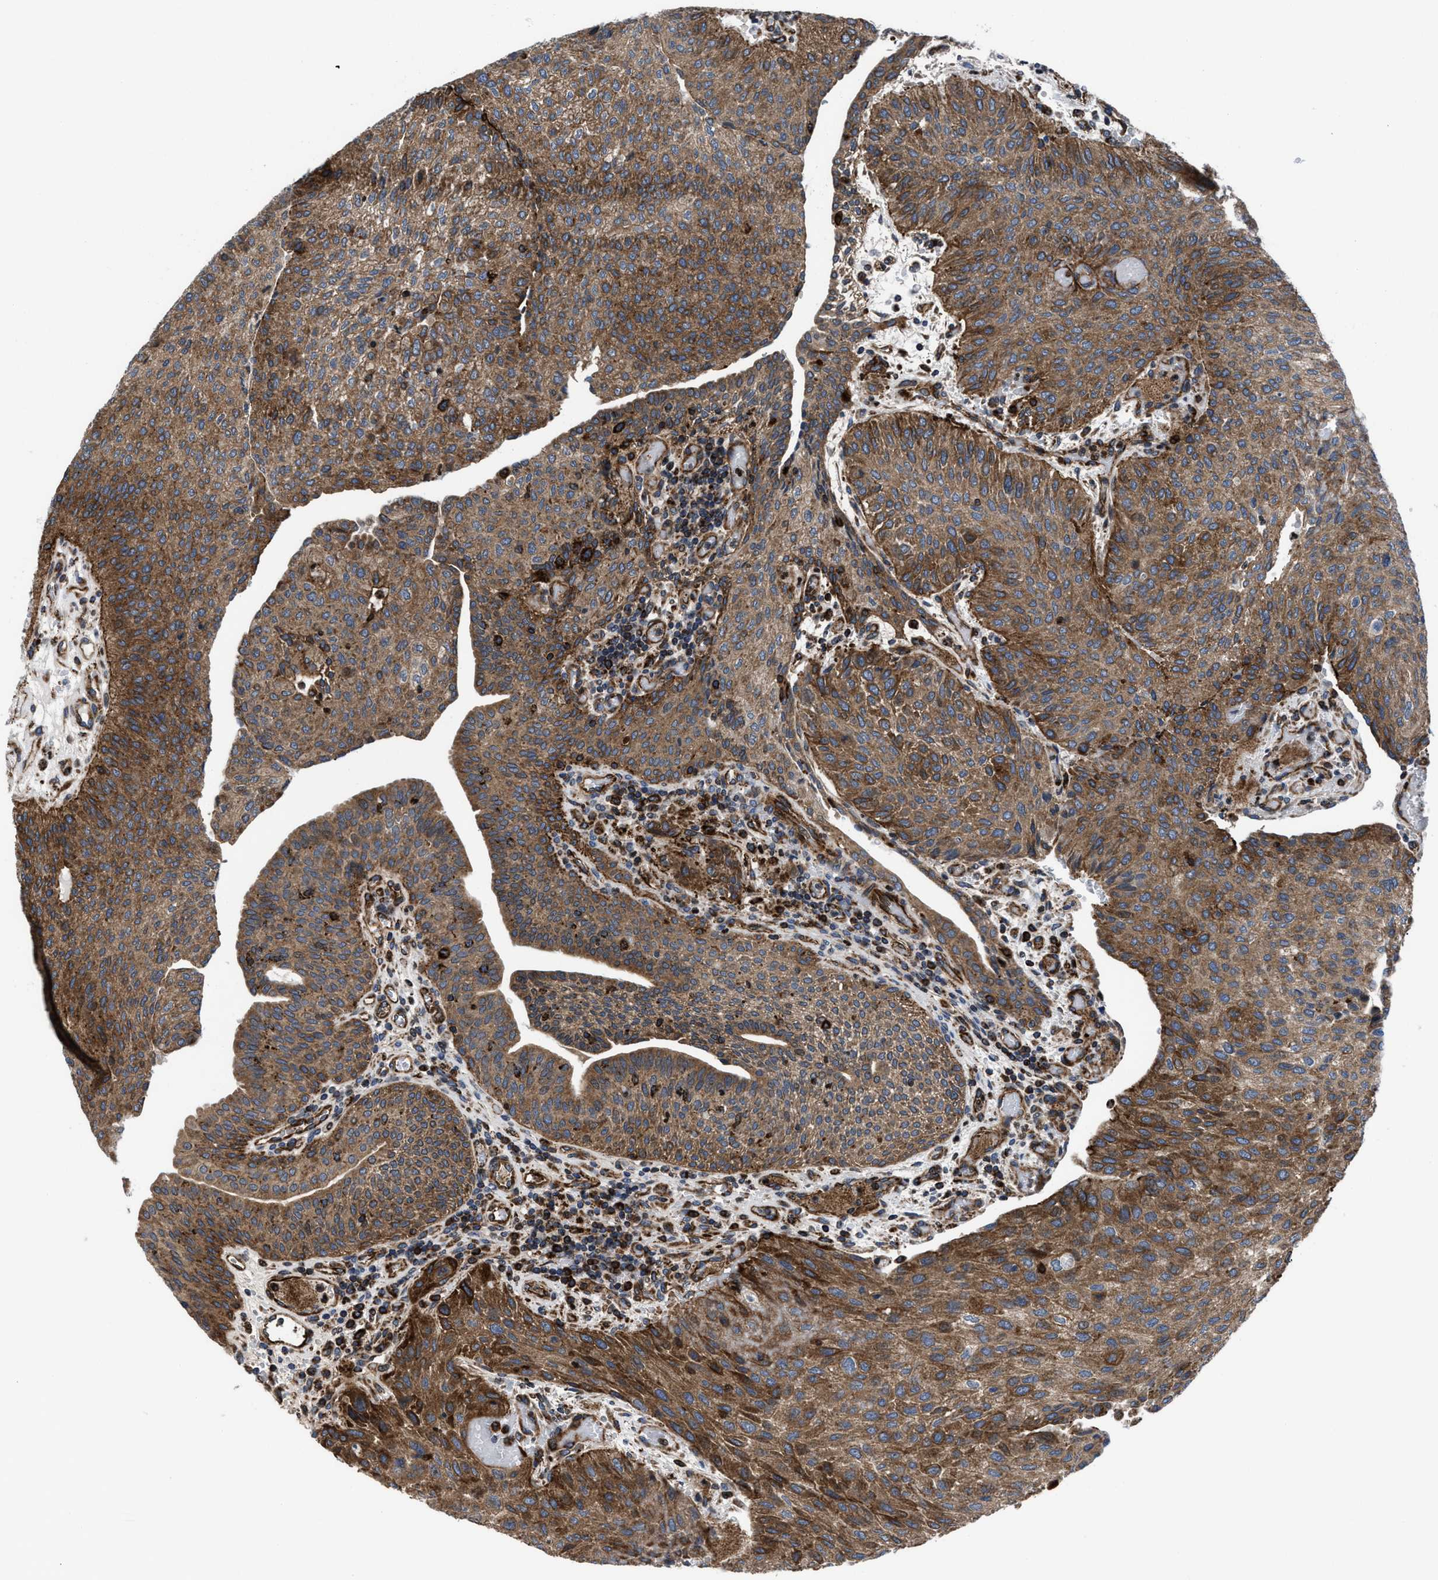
{"staining": {"intensity": "moderate", "quantity": ">75%", "location": "cytoplasmic/membranous"}, "tissue": "urothelial cancer", "cell_type": "Tumor cells", "image_type": "cancer", "snomed": [{"axis": "morphology", "description": "Urothelial carcinoma, Low grade"}, {"axis": "morphology", "description": "Urothelial carcinoma, High grade"}, {"axis": "topography", "description": "Urinary bladder"}], "caption": "High-magnification brightfield microscopy of urothelial cancer stained with DAB (3,3'-diaminobenzidine) (brown) and counterstained with hematoxylin (blue). tumor cells exhibit moderate cytoplasmic/membranous positivity is present in about>75% of cells. (IHC, brightfield microscopy, high magnification).", "gene": "PRR15L", "patient": {"sex": "male", "age": 35}}